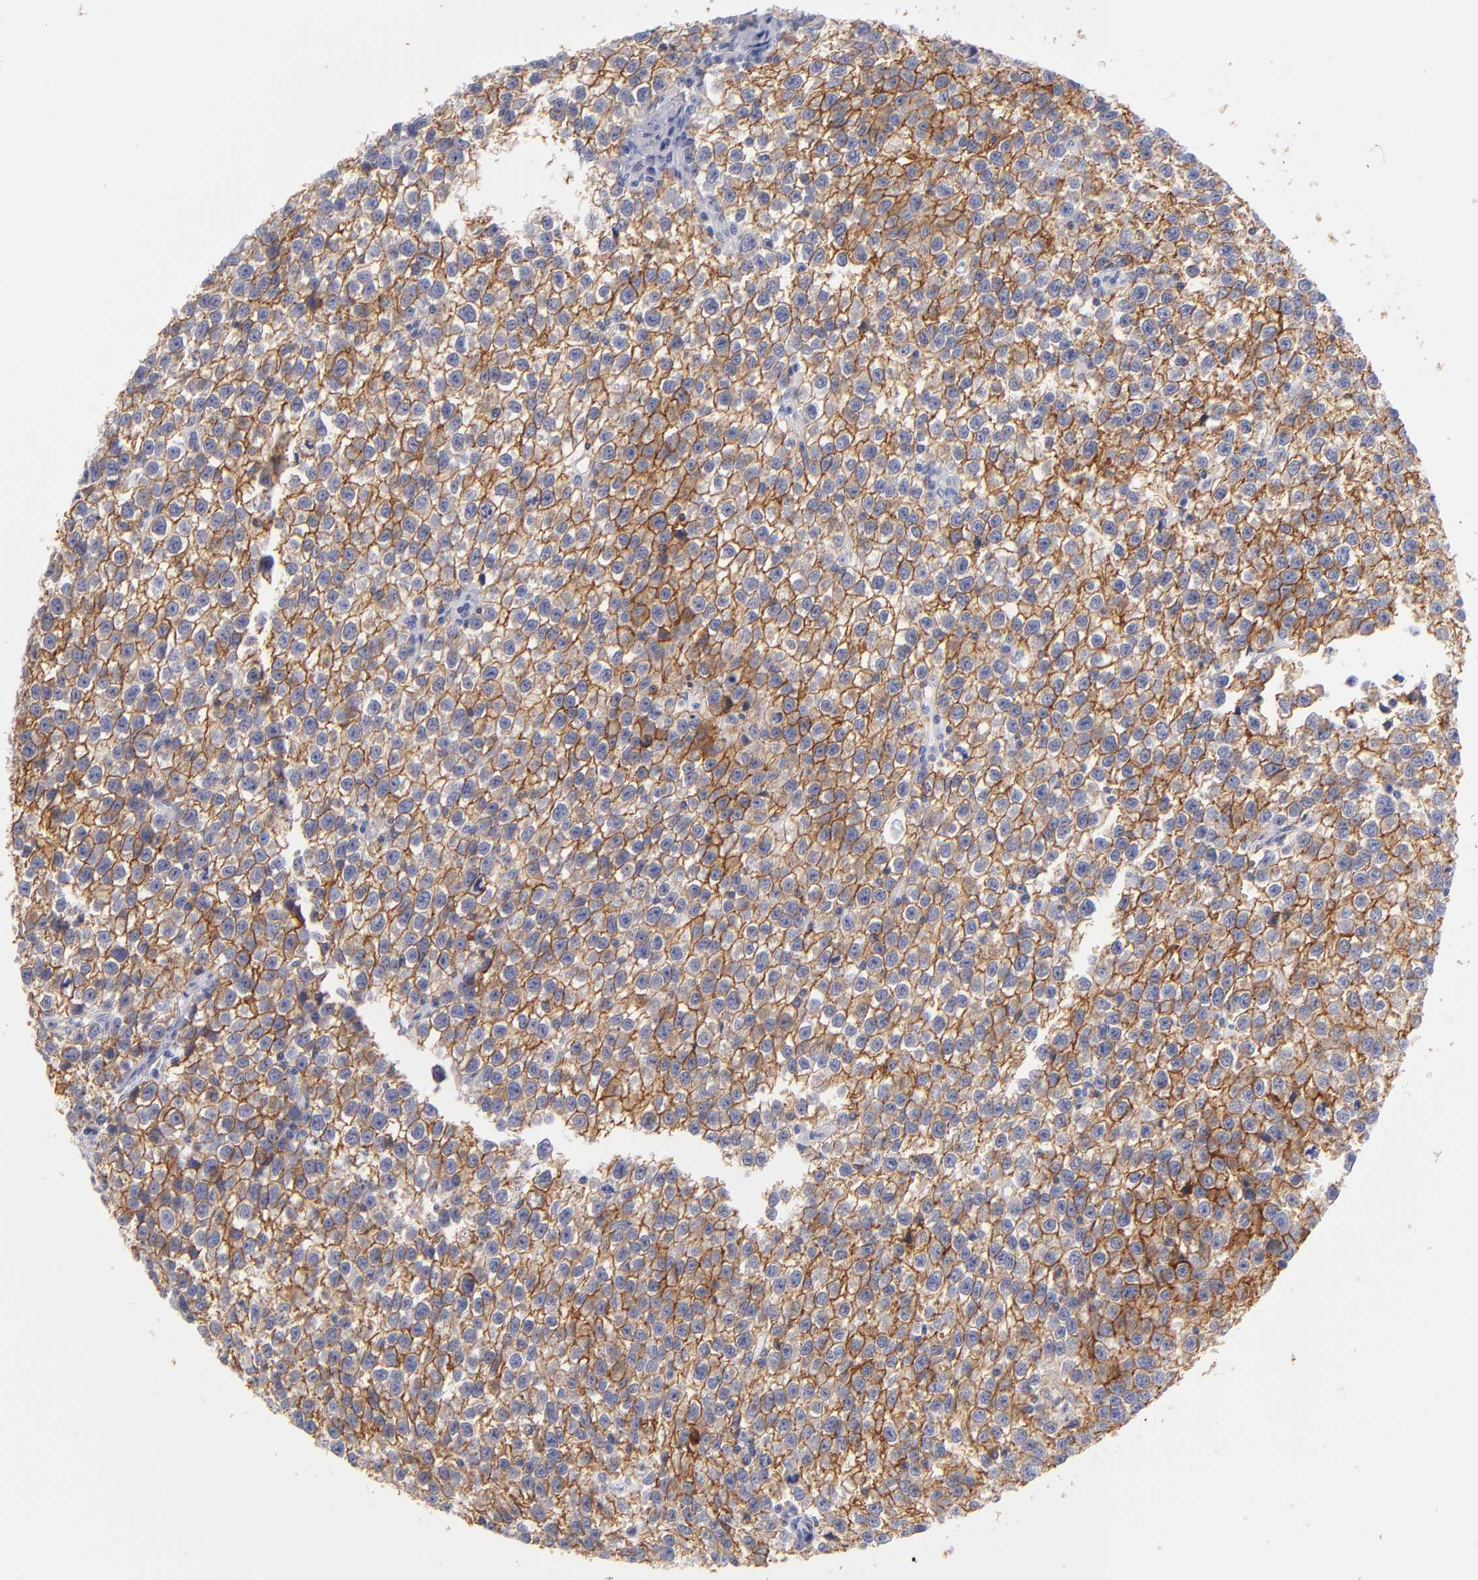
{"staining": {"intensity": "strong", "quantity": "25%-75%", "location": "cytoplasmic/membranous"}, "tissue": "testis cancer", "cell_type": "Tumor cells", "image_type": "cancer", "snomed": [{"axis": "morphology", "description": "Seminoma, NOS"}, {"axis": "topography", "description": "Testis"}], "caption": "There is high levels of strong cytoplasmic/membranous expression in tumor cells of testis seminoma, as demonstrated by immunohistochemical staining (brown color).", "gene": "KIT", "patient": {"sex": "male", "age": 35}}